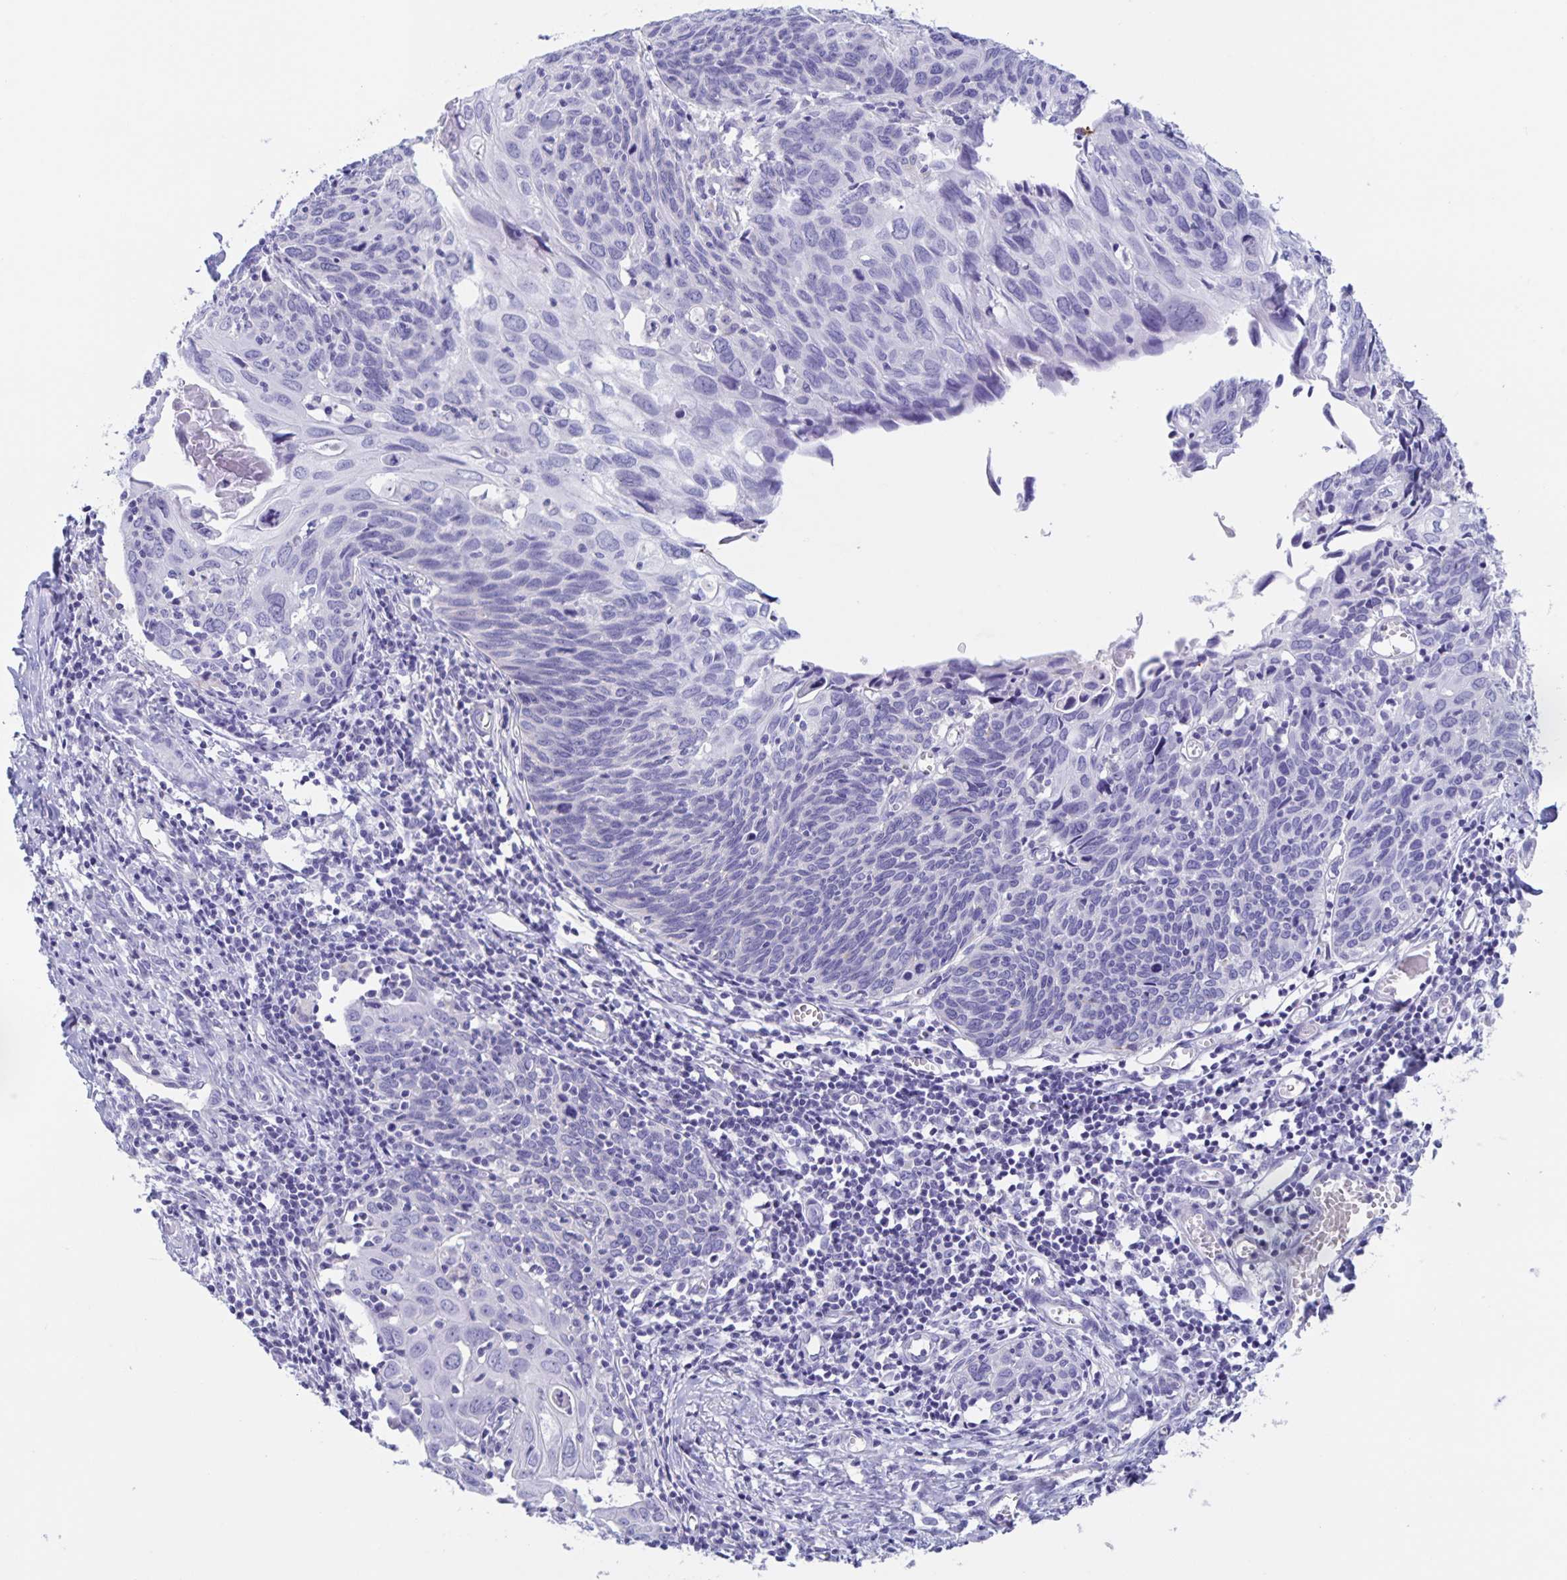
{"staining": {"intensity": "negative", "quantity": "none", "location": "none"}, "tissue": "cervical cancer", "cell_type": "Tumor cells", "image_type": "cancer", "snomed": [{"axis": "morphology", "description": "Squamous cell carcinoma, NOS"}, {"axis": "topography", "description": "Cervix"}], "caption": "The photomicrograph exhibits no staining of tumor cells in cervical cancer. (DAB (3,3'-diaminobenzidine) immunohistochemistry (IHC), high magnification).", "gene": "DMBT1", "patient": {"sex": "female", "age": 39}}